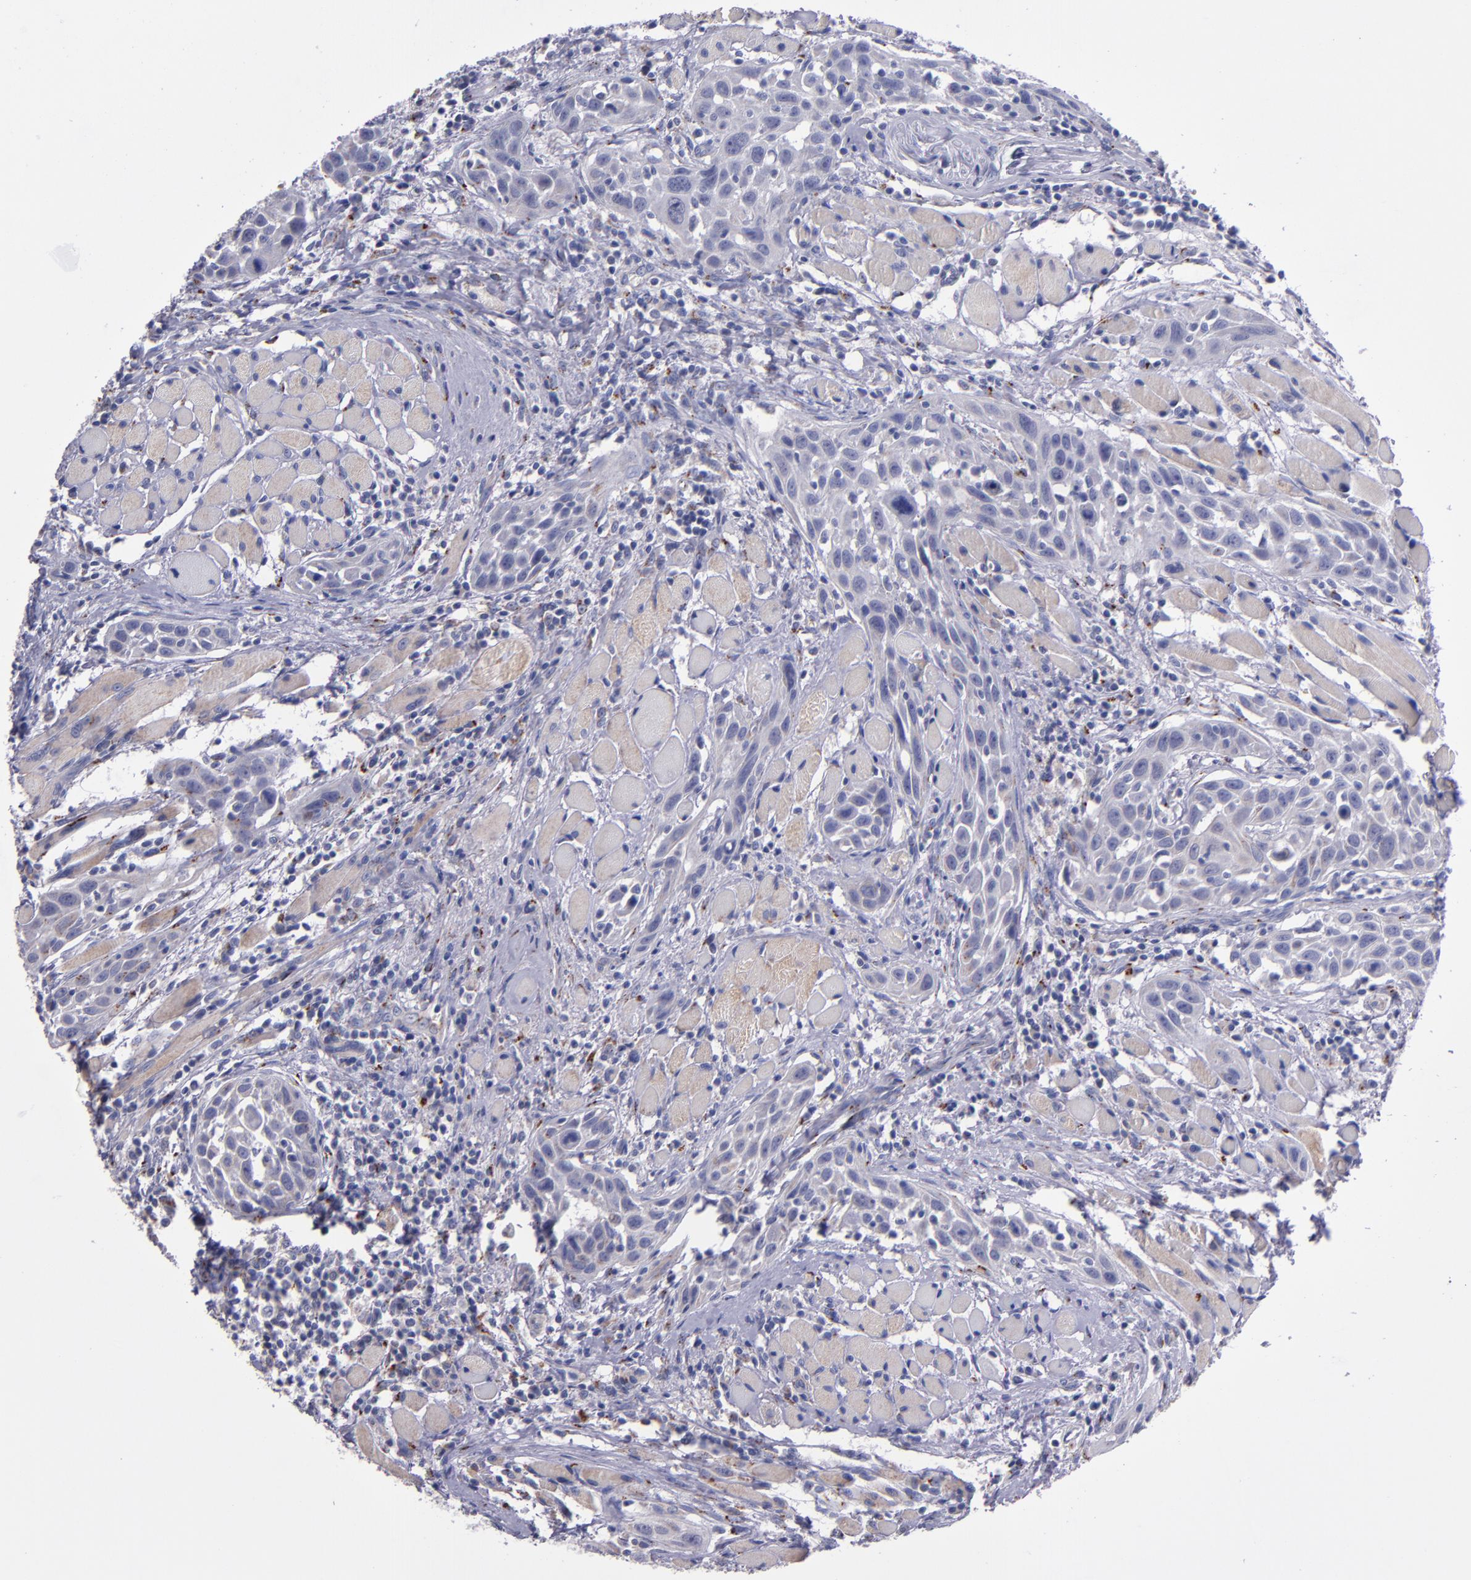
{"staining": {"intensity": "moderate", "quantity": "<25%", "location": "cytoplasmic/membranous"}, "tissue": "head and neck cancer", "cell_type": "Tumor cells", "image_type": "cancer", "snomed": [{"axis": "morphology", "description": "Squamous cell carcinoma, NOS"}, {"axis": "topography", "description": "Oral tissue"}, {"axis": "topography", "description": "Head-Neck"}], "caption": "This is an image of IHC staining of squamous cell carcinoma (head and neck), which shows moderate positivity in the cytoplasmic/membranous of tumor cells.", "gene": "RAB41", "patient": {"sex": "female", "age": 50}}